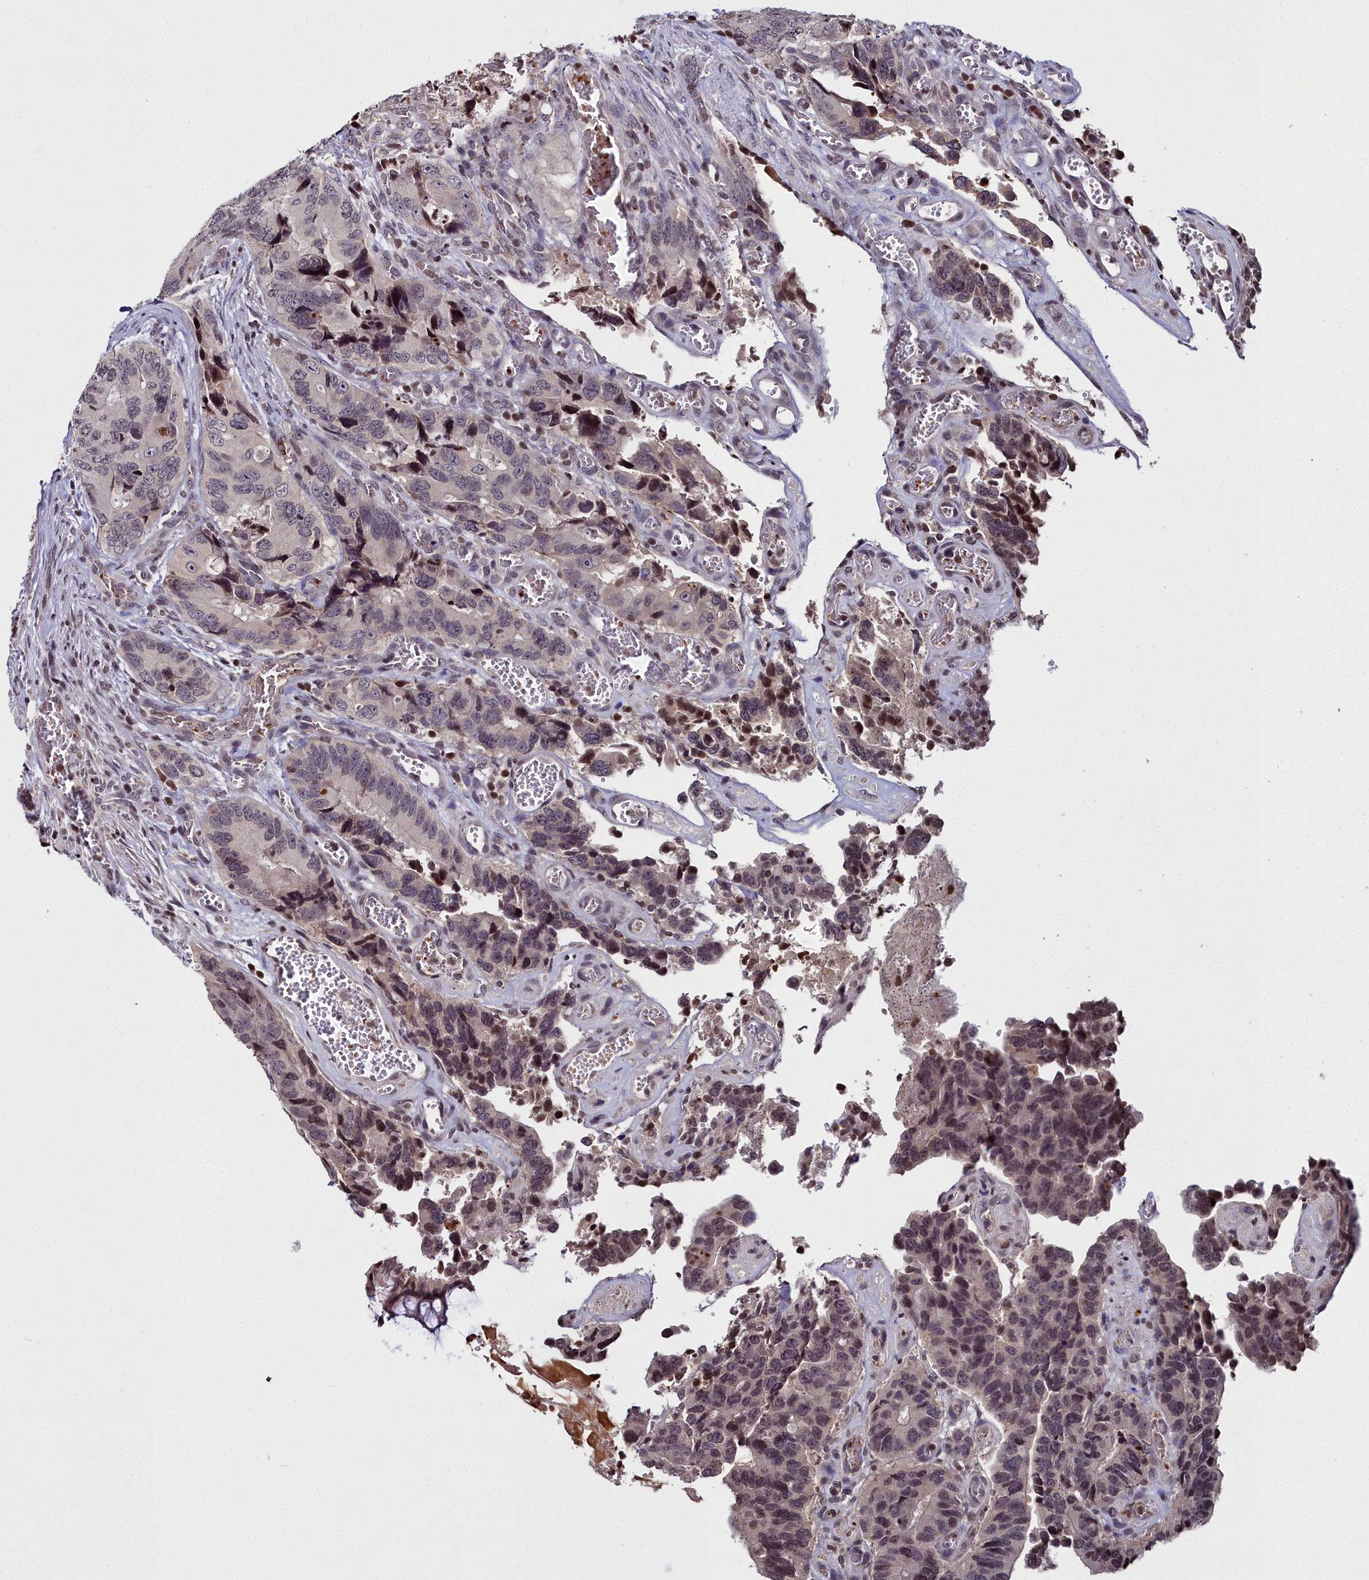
{"staining": {"intensity": "moderate", "quantity": "<25%", "location": "nuclear"}, "tissue": "colorectal cancer", "cell_type": "Tumor cells", "image_type": "cancer", "snomed": [{"axis": "morphology", "description": "Adenocarcinoma, NOS"}, {"axis": "topography", "description": "Colon"}], "caption": "Tumor cells exhibit moderate nuclear expression in about <25% of cells in colorectal adenocarcinoma.", "gene": "FZD4", "patient": {"sex": "male", "age": 84}}